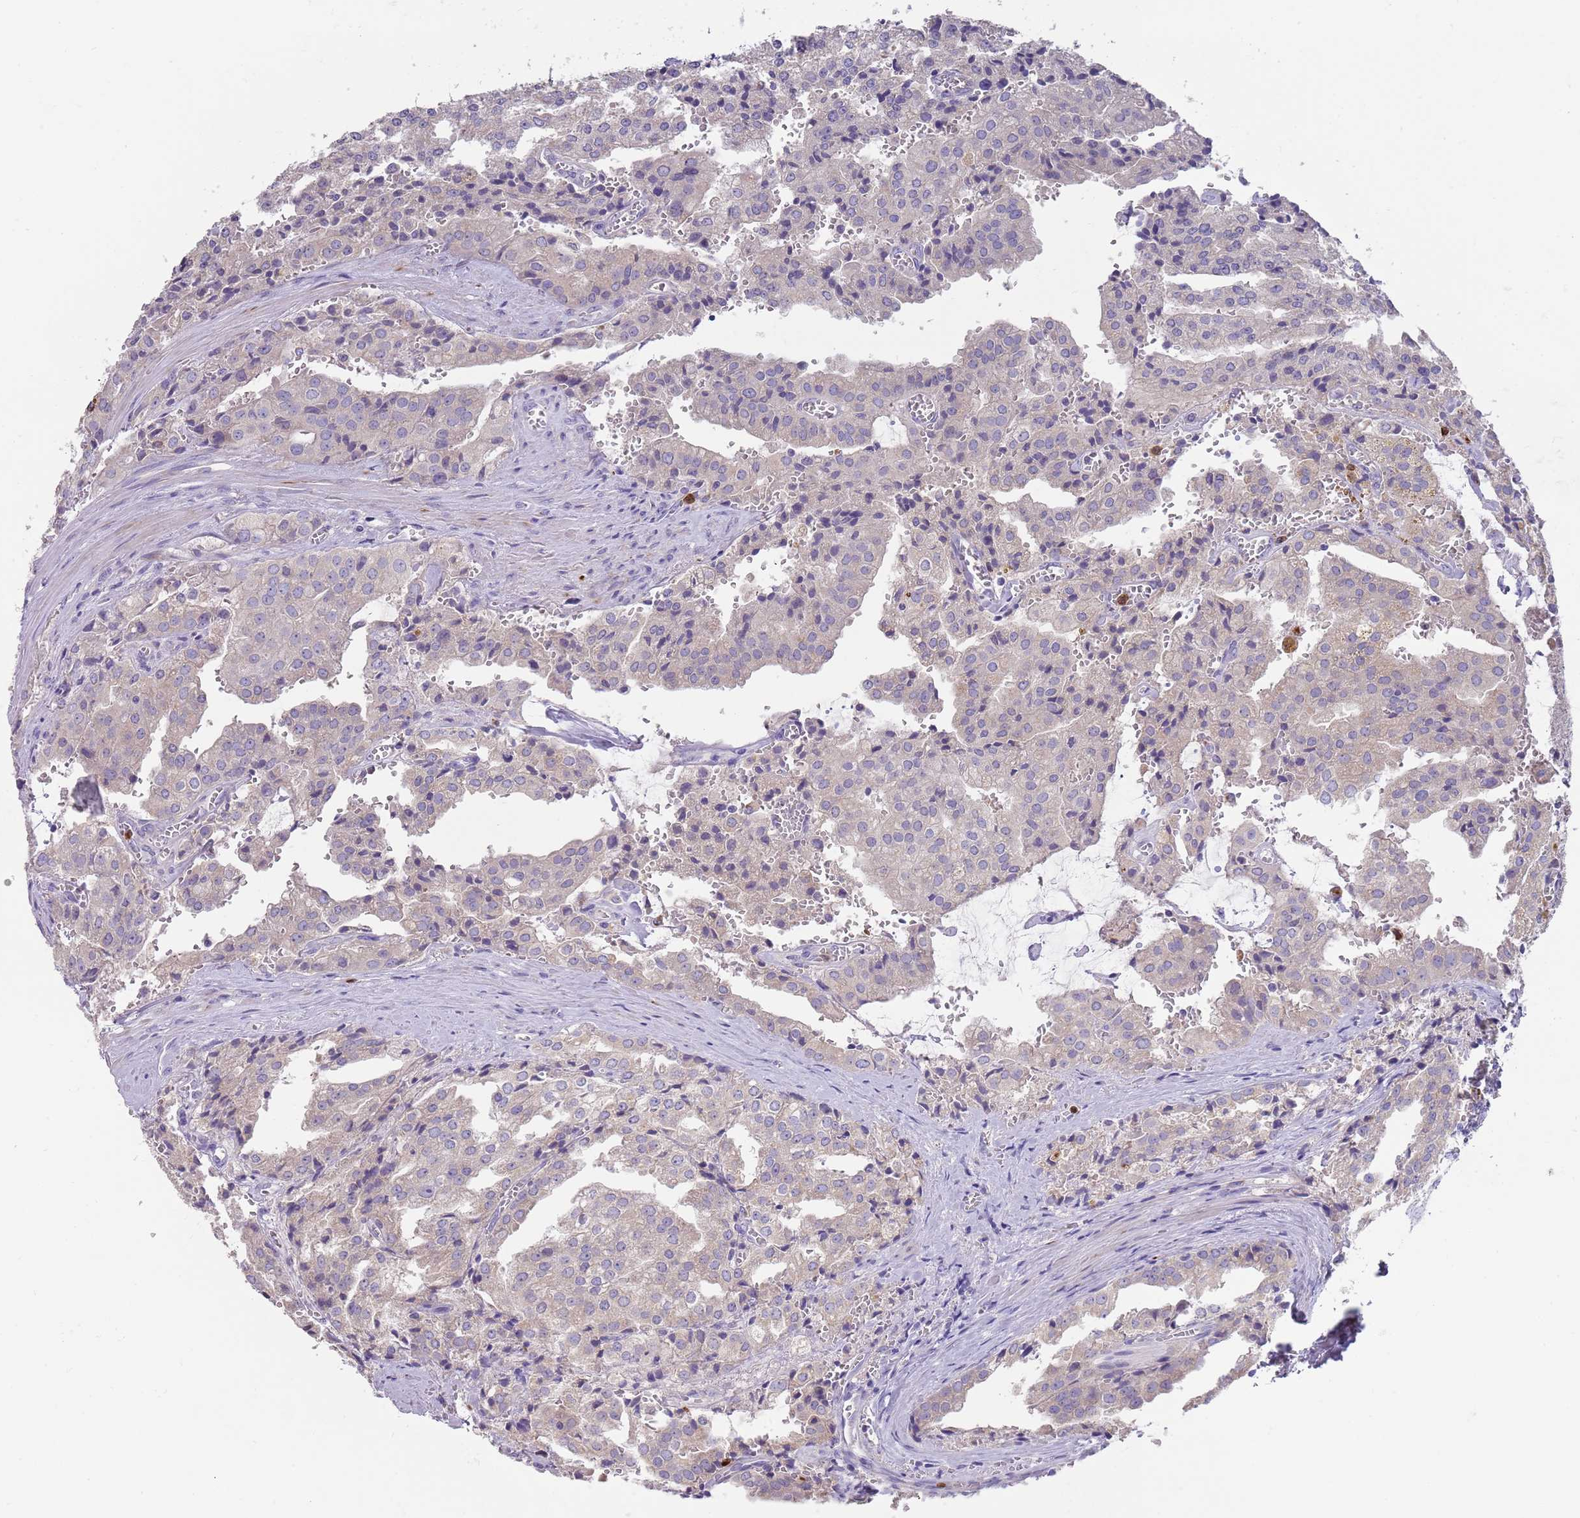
{"staining": {"intensity": "weak", "quantity": "<25%", "location": "cytoplasmic/membranous"}, "tissue": "prostate cancer", "cell_type": "Tumor cells", "image_type": "cancer", "snomed": [{"axis": "morphology", "description": "Adenocarcinoma, High grade"}, {"axis": "topography", "description": "Prostate"}], "caption": "DAB (3,3'-diaminobenzidine) immunohistochemical staining of human prostate cancer (high-grade adenocarcinoma) exhibits no significant staining in tumor cells.", "gene": "TMEM251", "patient": {"sex": "male", "age": 68}}